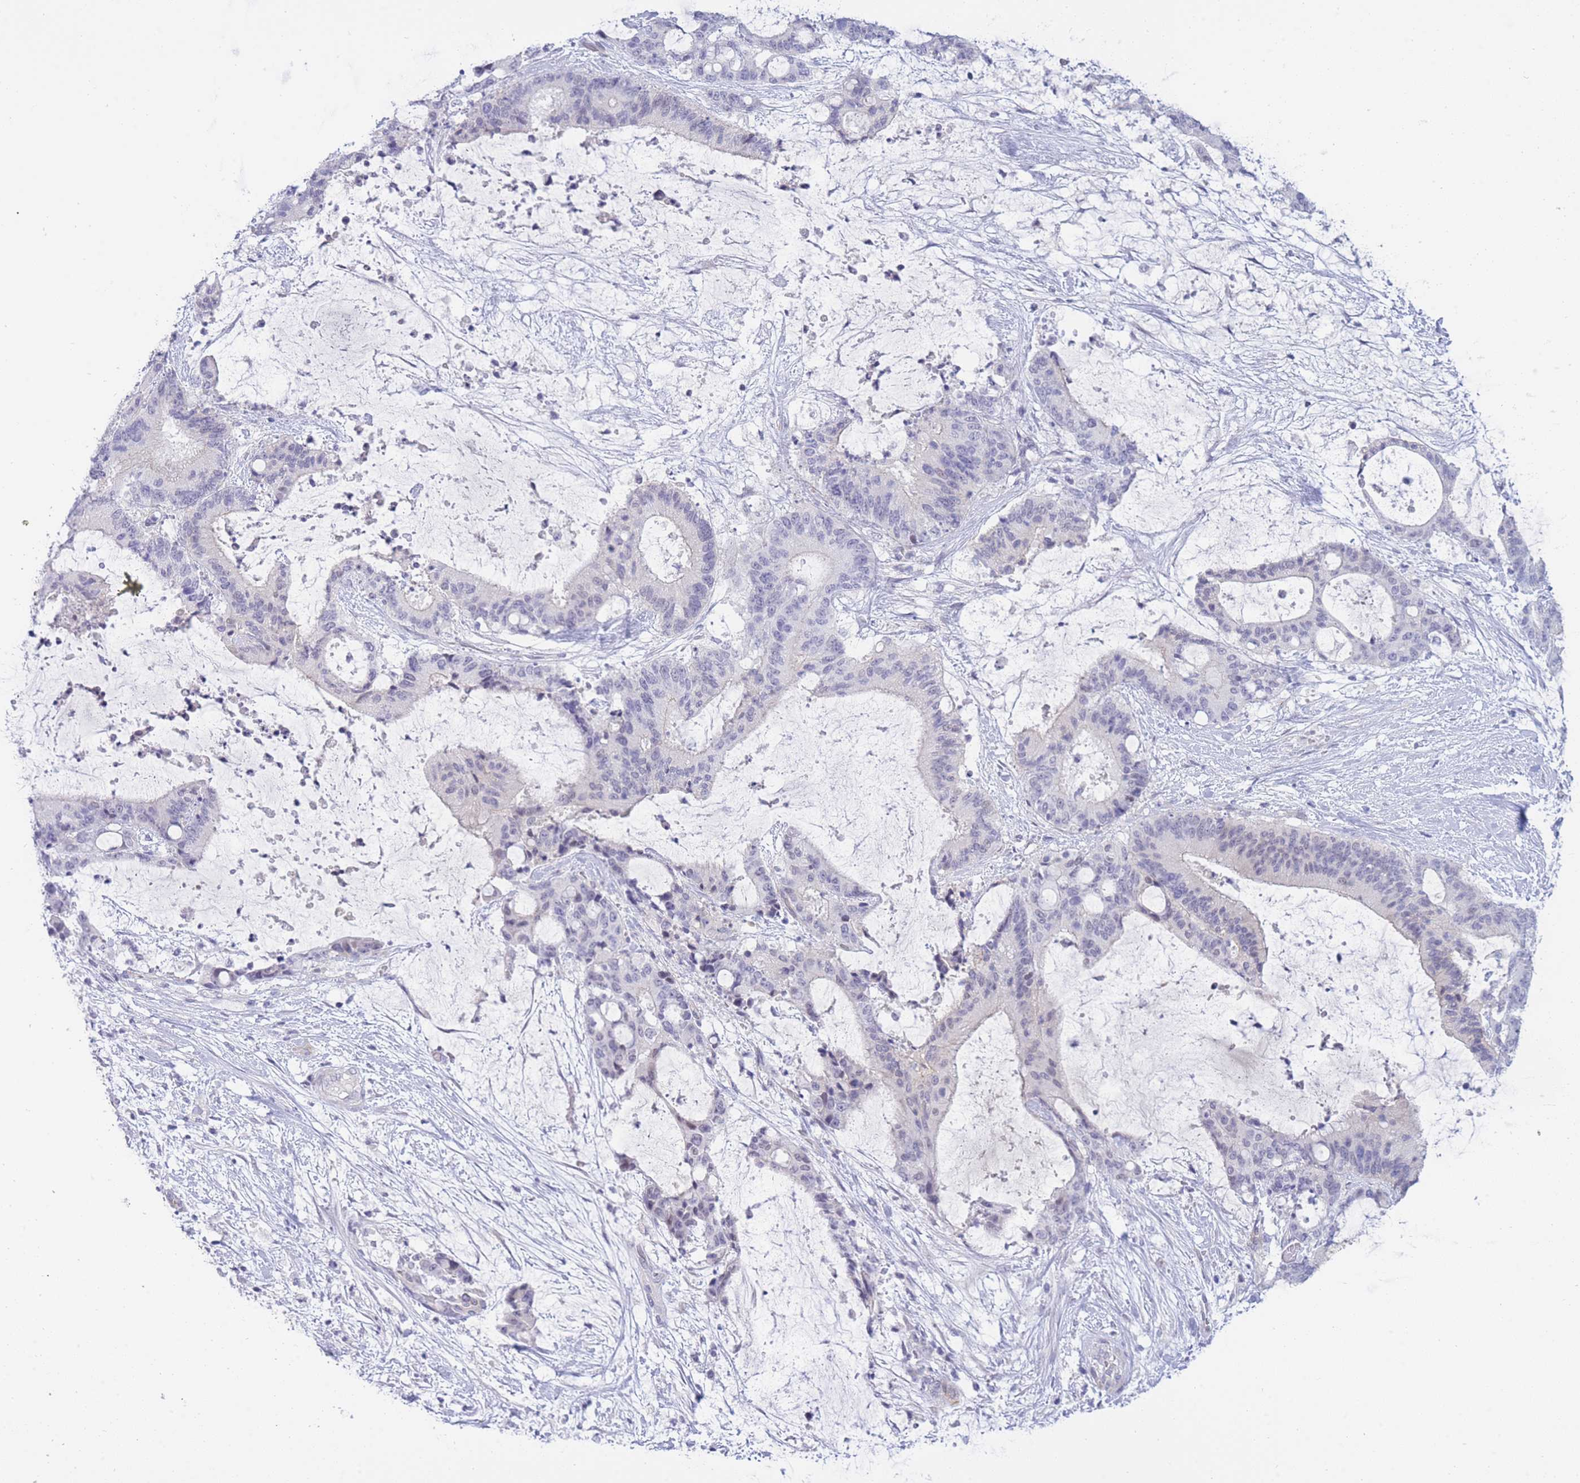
{"staining": {"intensity": "negative", "quantity": "none", "location": "none"}, "tissue": "liver cancer", "cell_type": "Tumor cells", "image_type": "cancer", "snomed": [{"axis": "morphology", "description": "Normal tissue, NOS"}, {"axis": "morphology", "description": "Cholangiocarcinoma"}, {"axis": "topography", "description": "Liver"}, {"axis": "topography", "description": "Peripheral nerve tissue"}], "caption": "Immunohistochemical staining of human cholangiocarcinoma (liver) shows no significant positivity in tumor cells.", "gene": "PRR23B", "patient": {"sex": "female", "age": 73}}